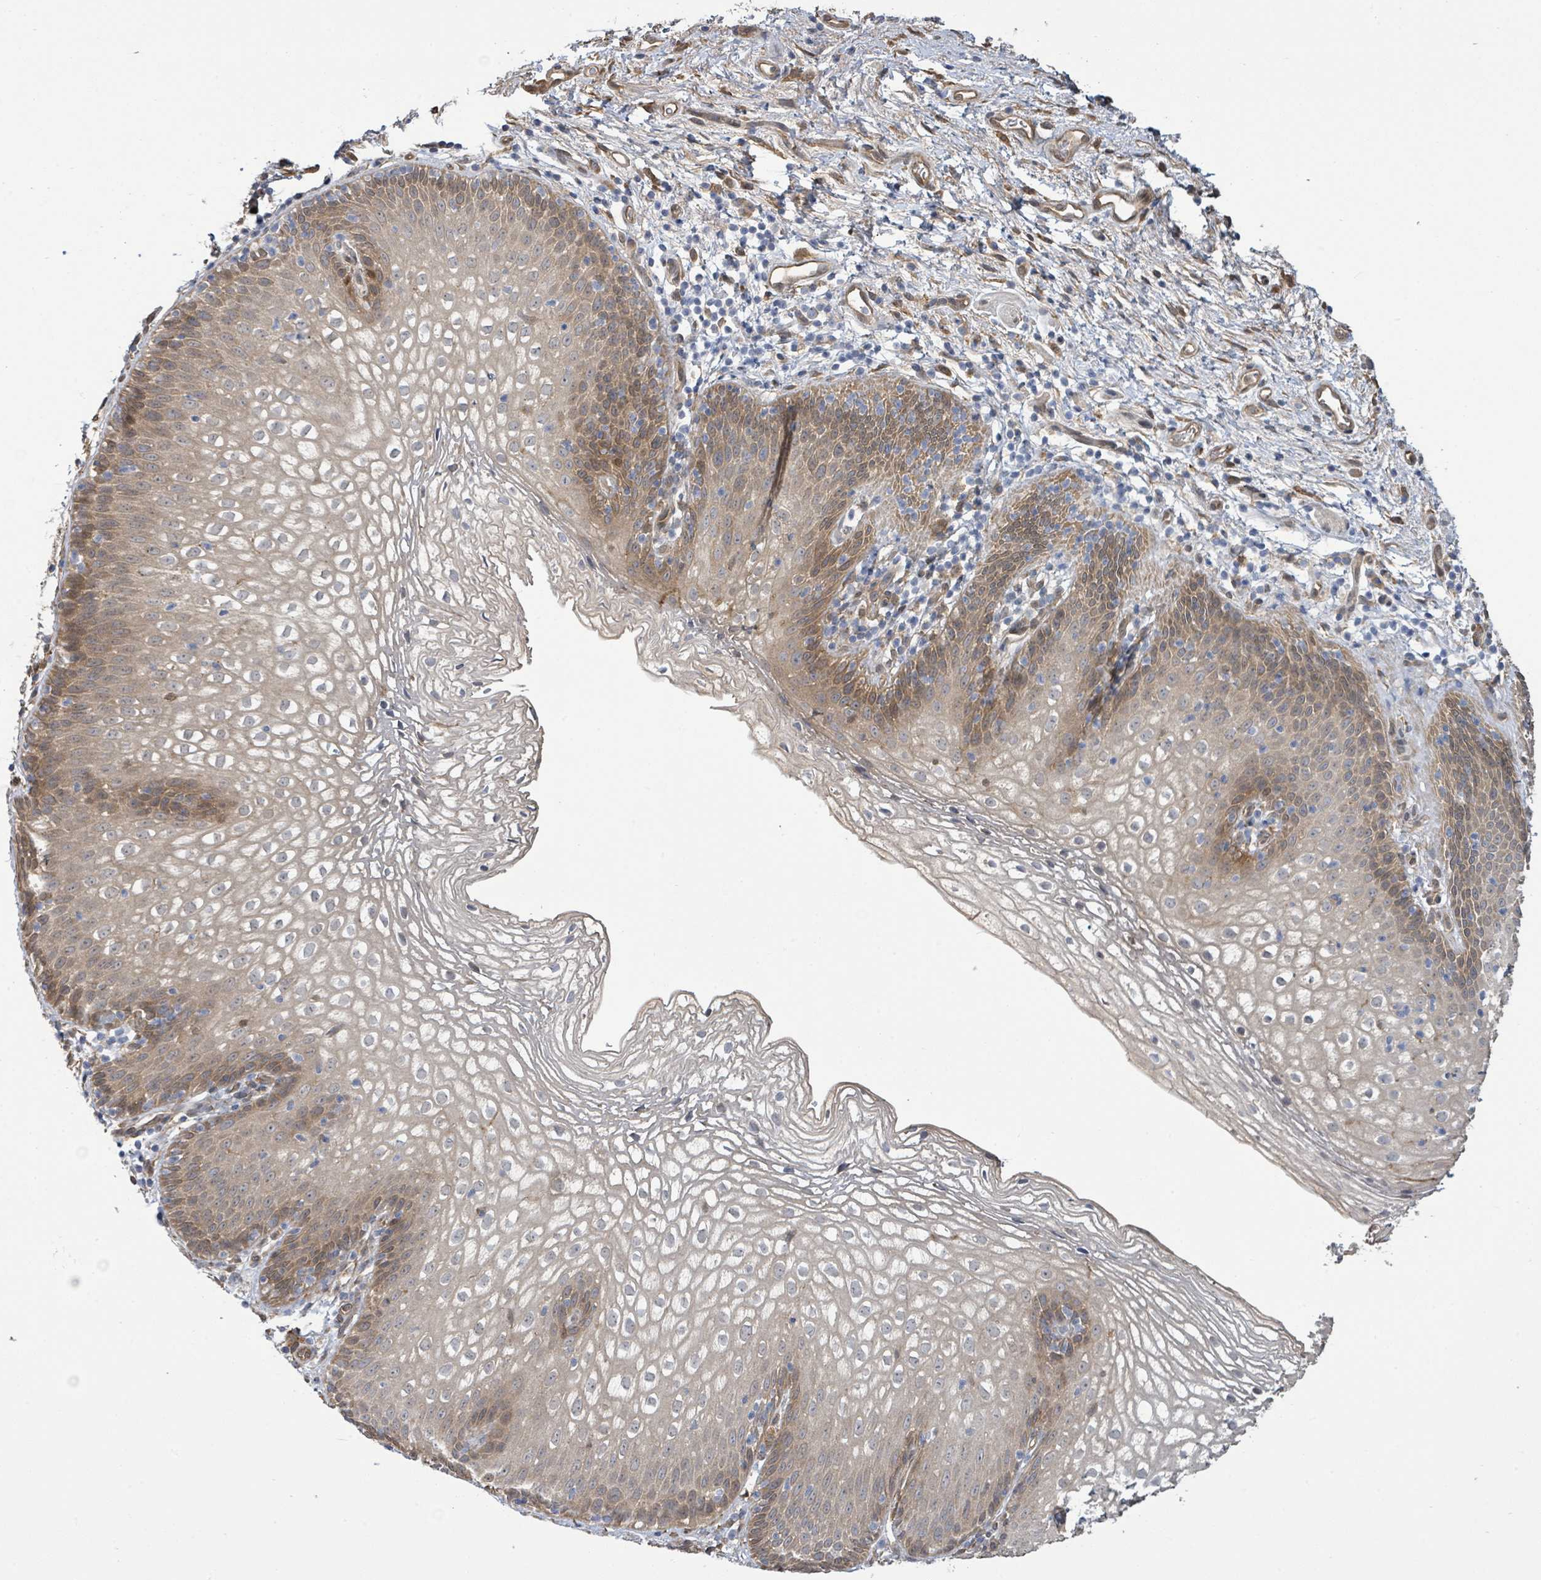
{"staining": {"intensity": "moderate", "quantity": "25%-75%", "location": "cytoplasmic/membranous"}, "tissue": "vagina", "cell_type": "Squamous epithelial cells", "image_type": "normal", "snomed": [{"axis": "morphology", "description": "Normal tissue, NOS"}, {"axis": "topography", "description": "Vagina"}], "caption": "This is an image of IHC staining of unremarkable vagina, which shows moderate staining in the cytoplasmic/membranous of squamous epithelial cells.", "gene": "ARPIN", "patient": {"sex": "female", "age": 47}}